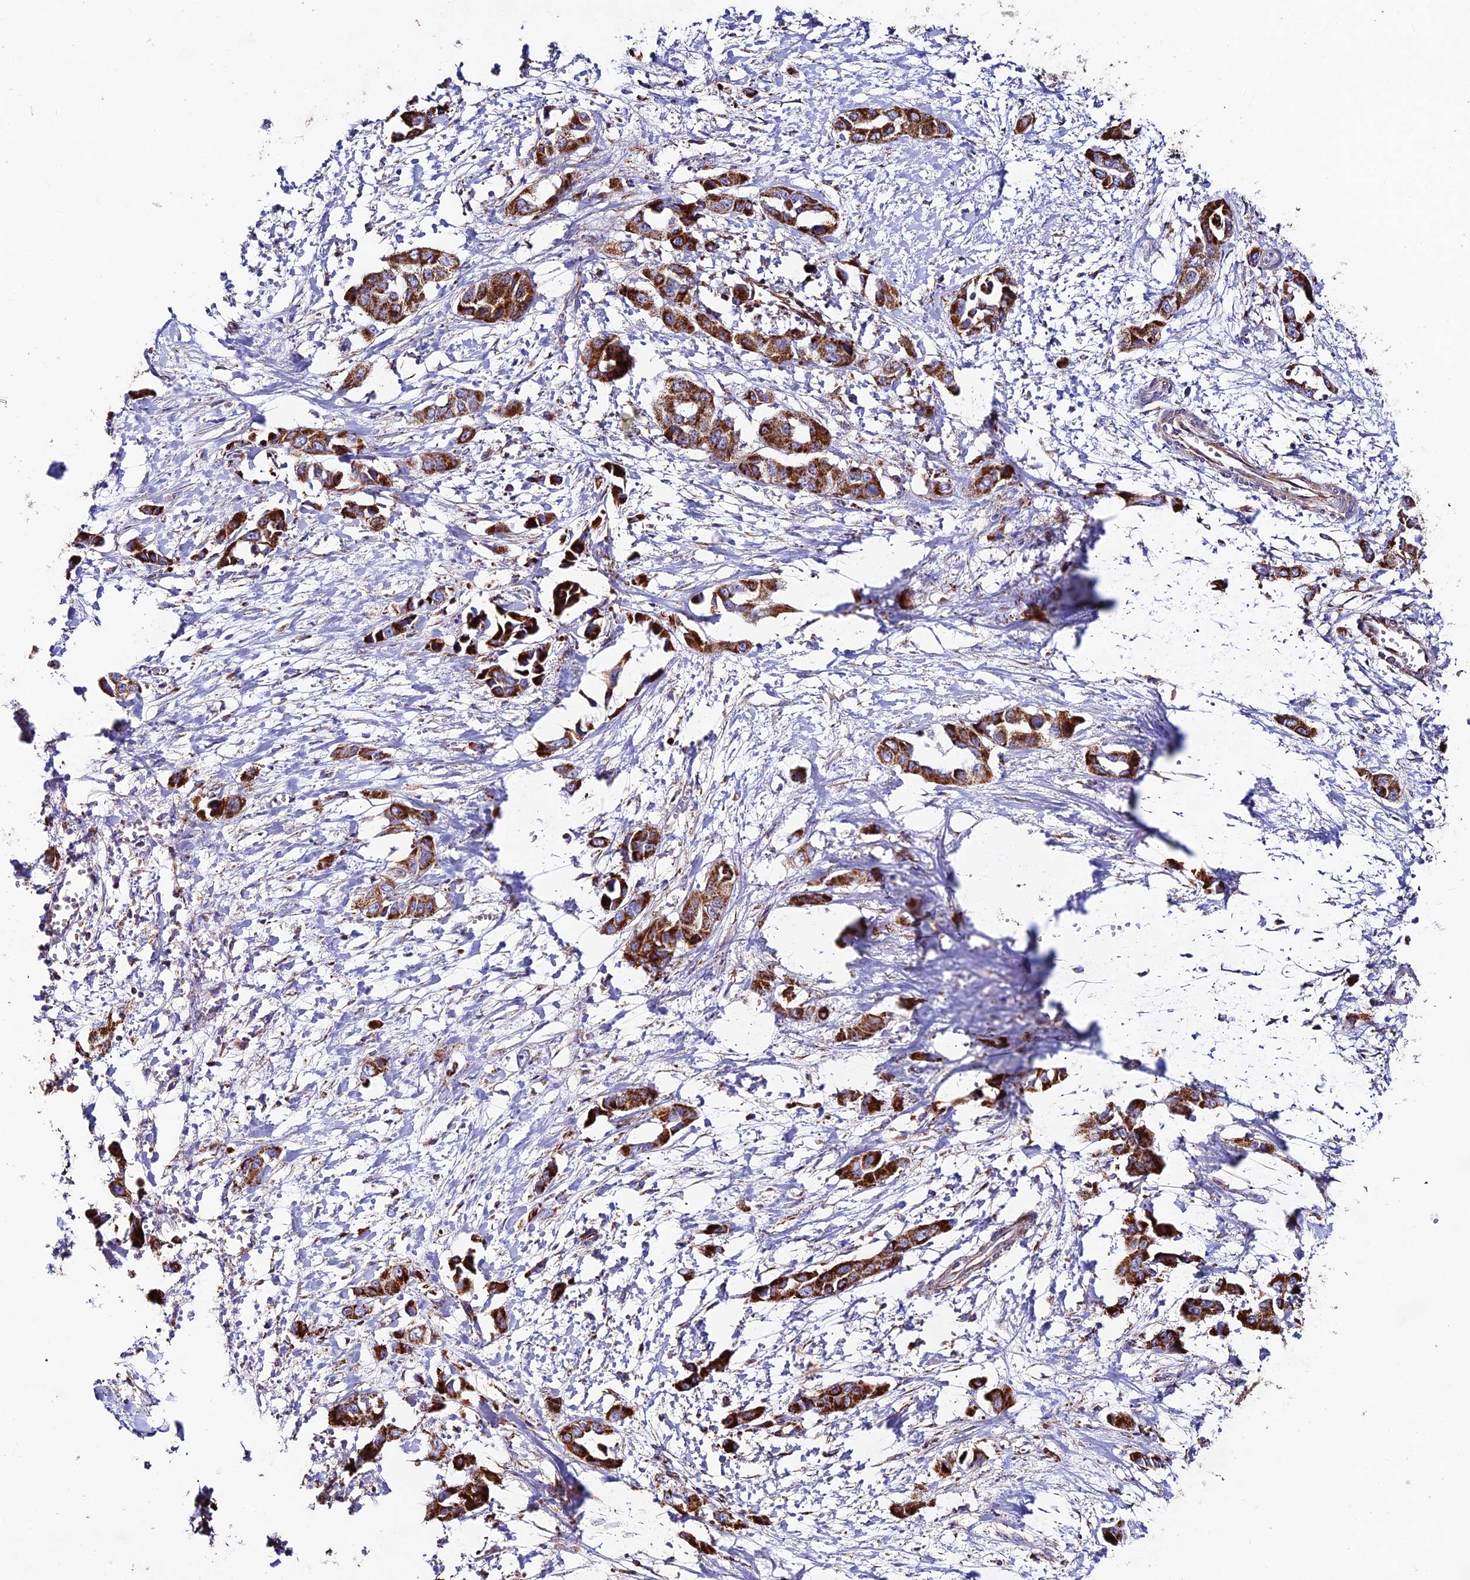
{"staining": {"intensity": "strong", "quantity": ">75%", "location": "cytoplasmic/membranous"}, "tissue": "liver cancer", "cell_type": "Tumor cells", "image_type": "cancer", "snomed": [{"axis": "morphology", "description": "Cholangiocarcinoma"}, {"axis": "topography", "description": "Liver"}], "caption": "This image reveals liver cholangiocarcinoma stained with immunohistochemistry (IHC) to label a protein in brown. The cytoplasmic/membranous of tumor cells show strong positivity for the protein. Nuclei are counter-stained blue.", "gene": "KHDC3L", "patient": {"sex": "female", "age": 52}}